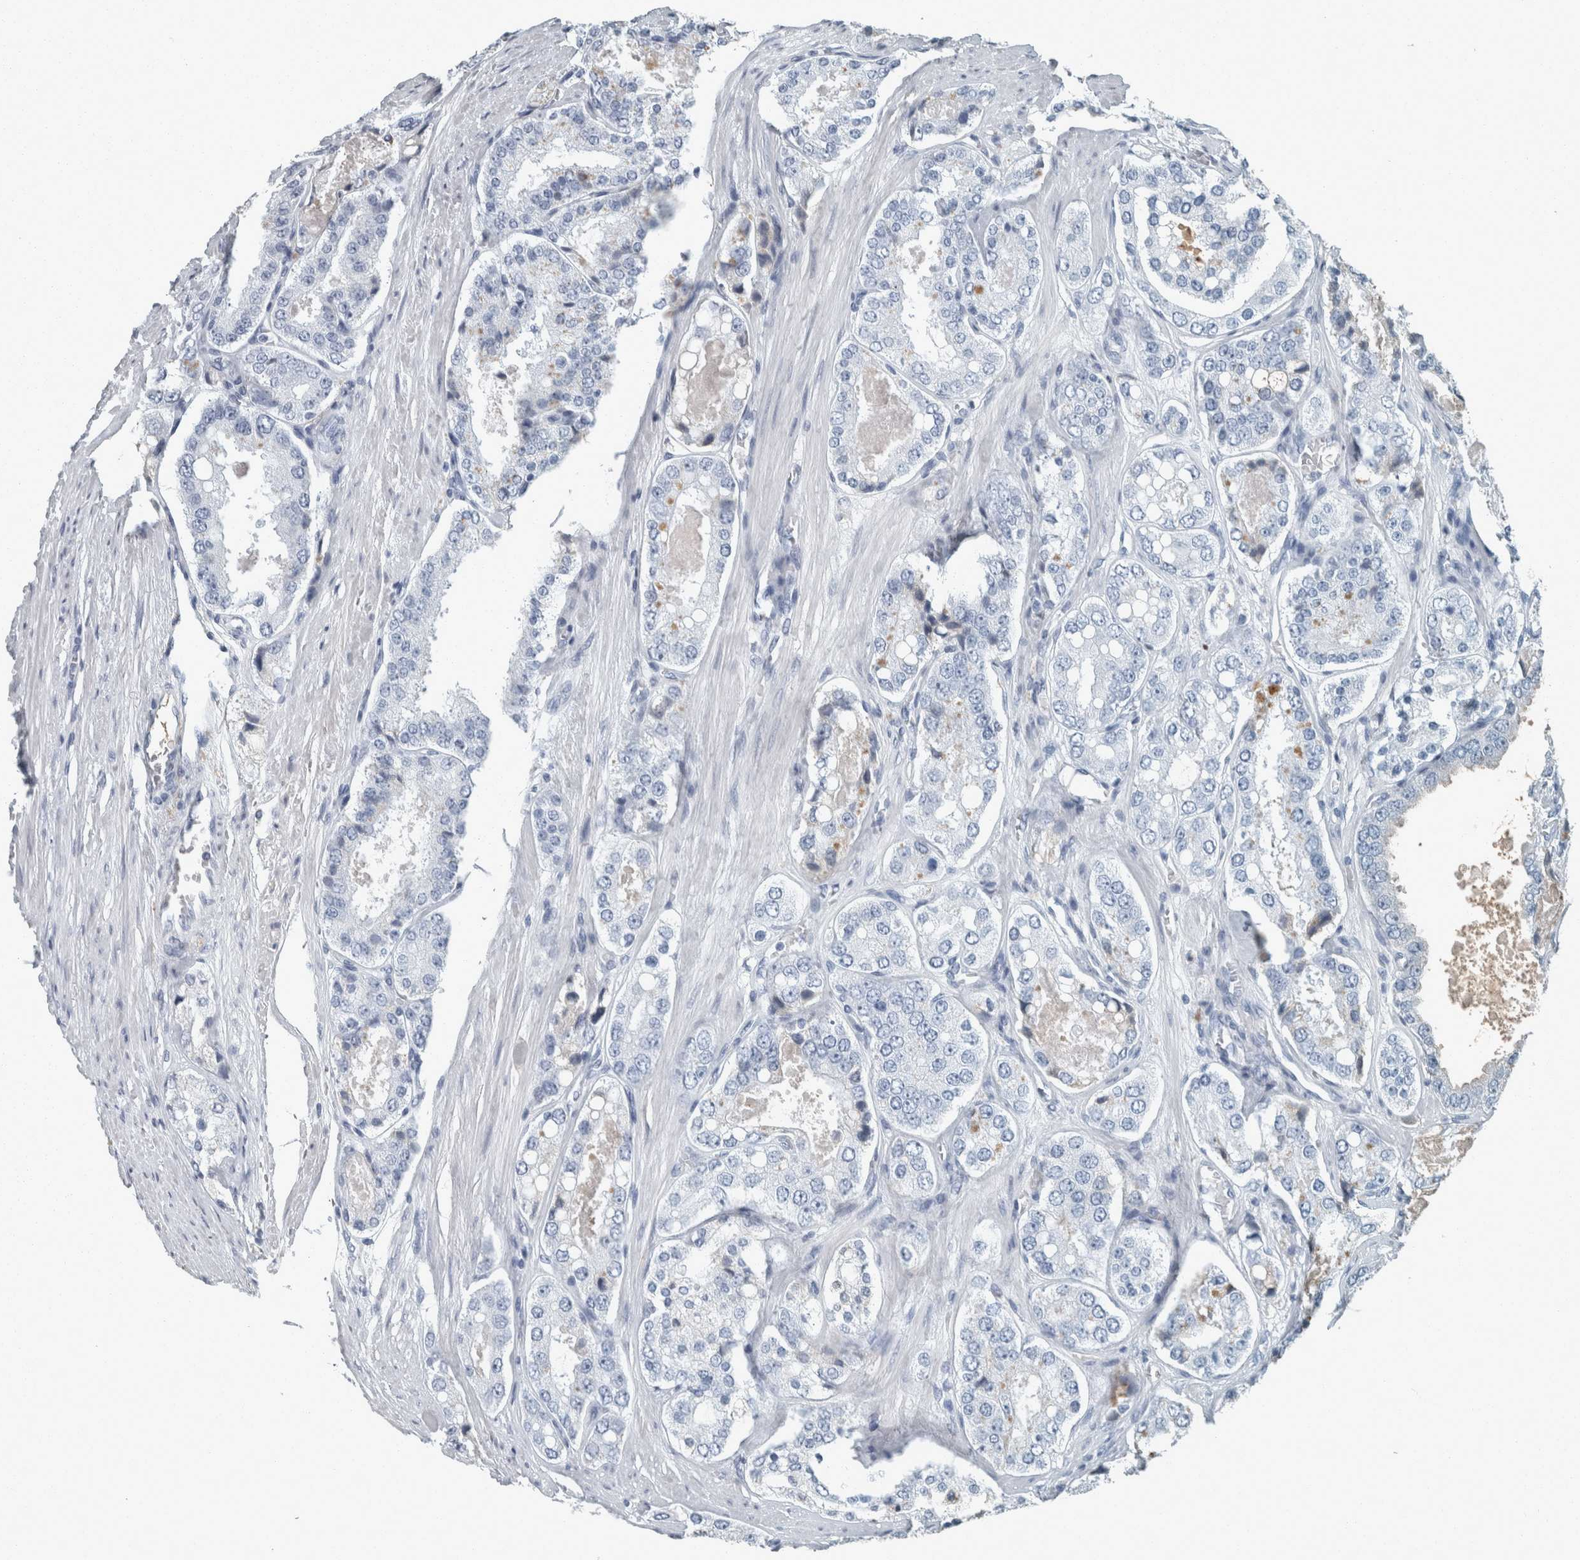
{"staining": {"intensity": "negative", "quantity": "none", "location": "none"}, "tissue": "prostate cancer", "cell_type": "Tumor cells", "image_type": "cancer", "snomed": [{"axis": "morphology", "description": "Adenocarcinoma, High grade"}, {"axis": "topography", "description": "Prostate"}], "caption": "High power microscopy image of an immunohistochemistry photomicrograph of adenocarcinoma (high-grade) (prostate), revealing no significant staining in tumor cells.", "gene": "CHL1", "patient": {"sex": "male", "age": 65}}